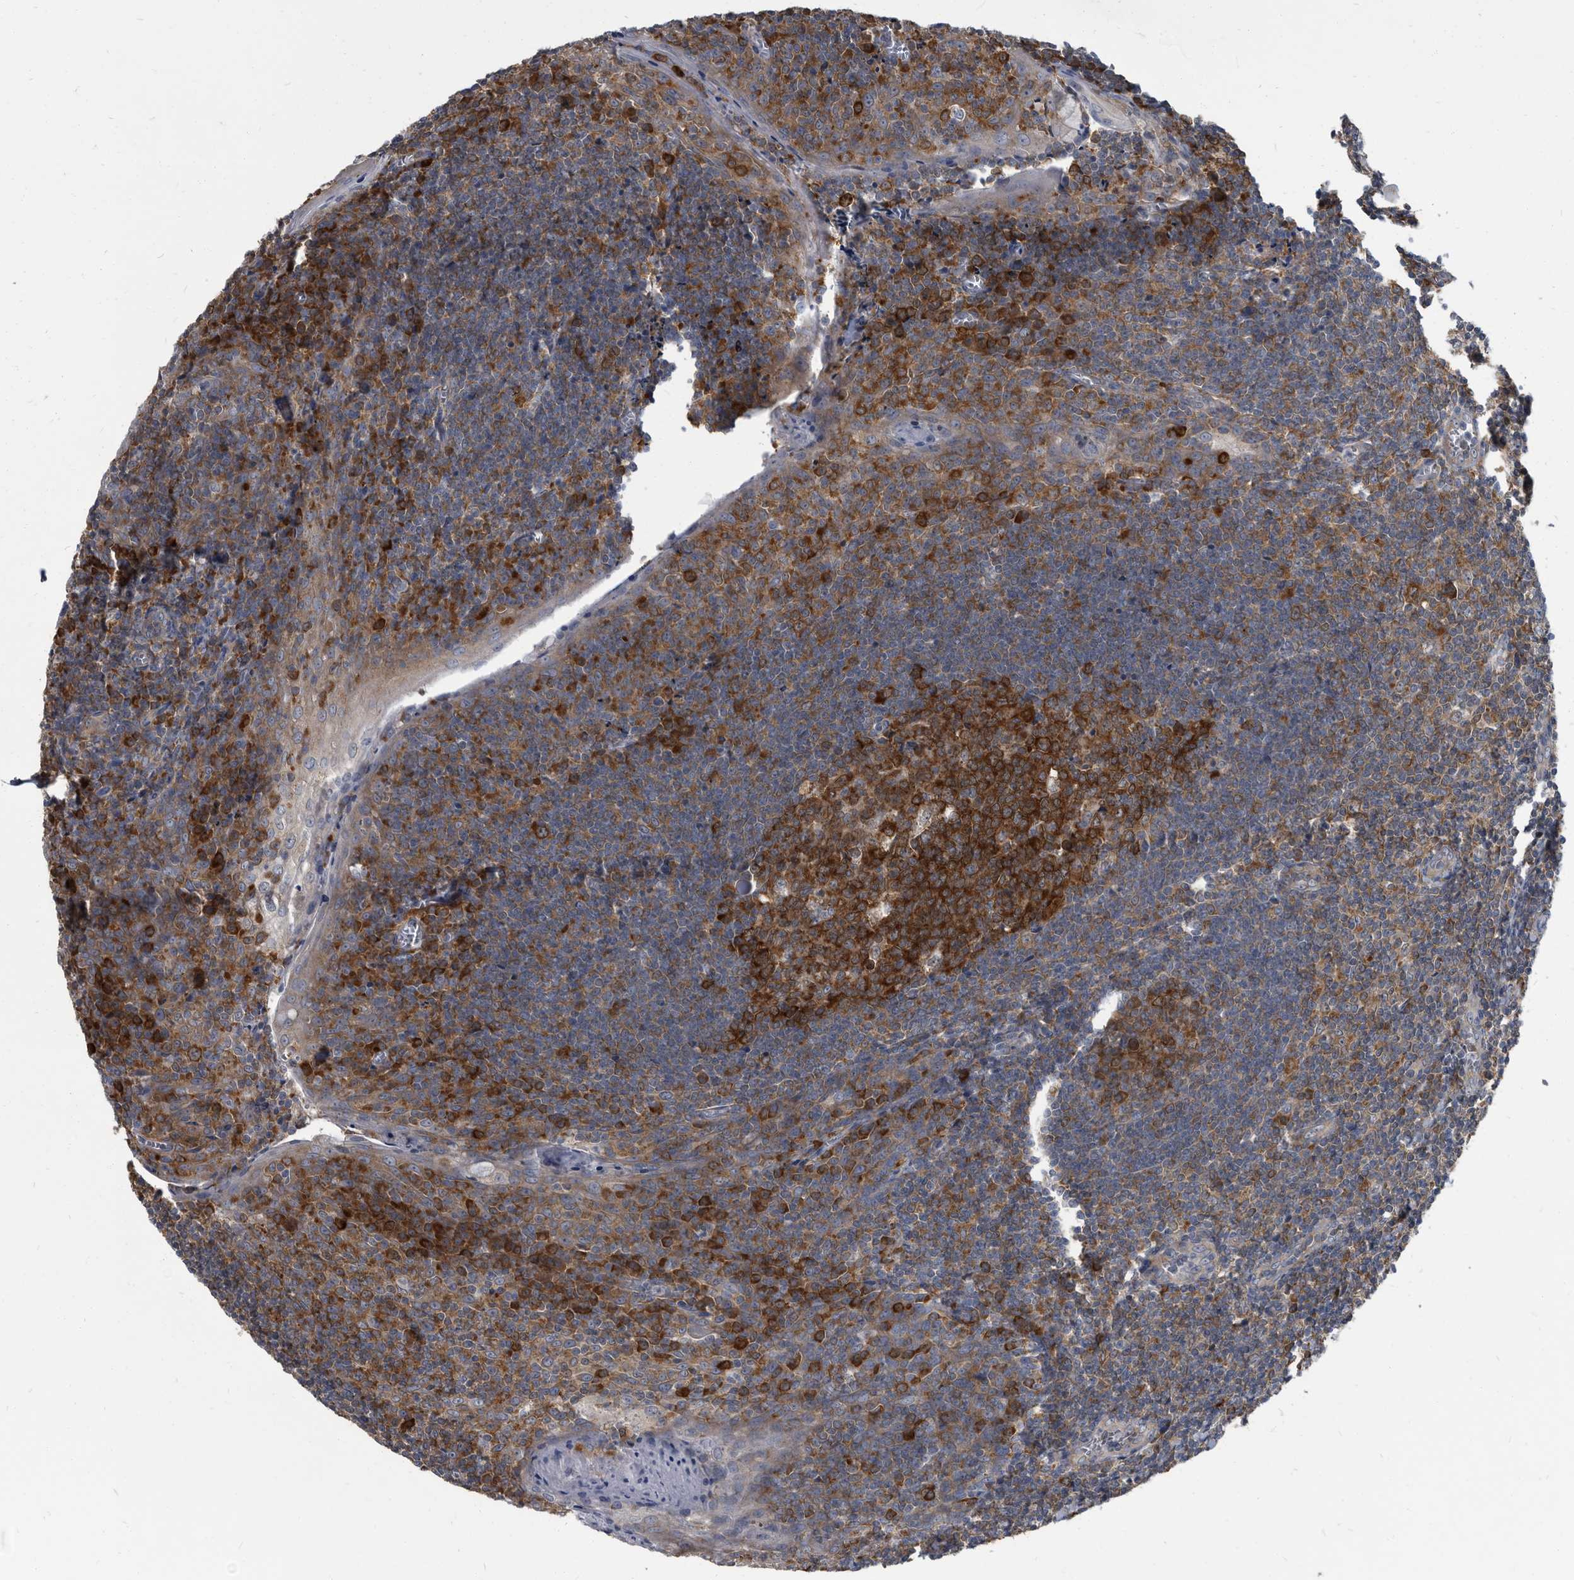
{"staining": {"intensity": "strong", "quantity": "25%-75%", "location": "cytoplasmic/membranous"}, "tissue": "tonsil", "cell_type": "Germinal center cells", "image_type": "normal", "snomed": [{"axis": "morphology", "description": "Normal tissue, NOS"}, {"axis": "topography", "description": "Tonsil"}], "caption": "High-magnification brightfield microscopy of unremarkable tonsil stained with DAB (3,3'-diaminobenzidine) (brown) and counterstained with hematoxylin (blue). germinal center cells exhibit strong cytoplasmic/membranous staining is identified in about25%-75% of cells.", "gene": "CDV3", "patient": {"sex": "male", "age": 27}}